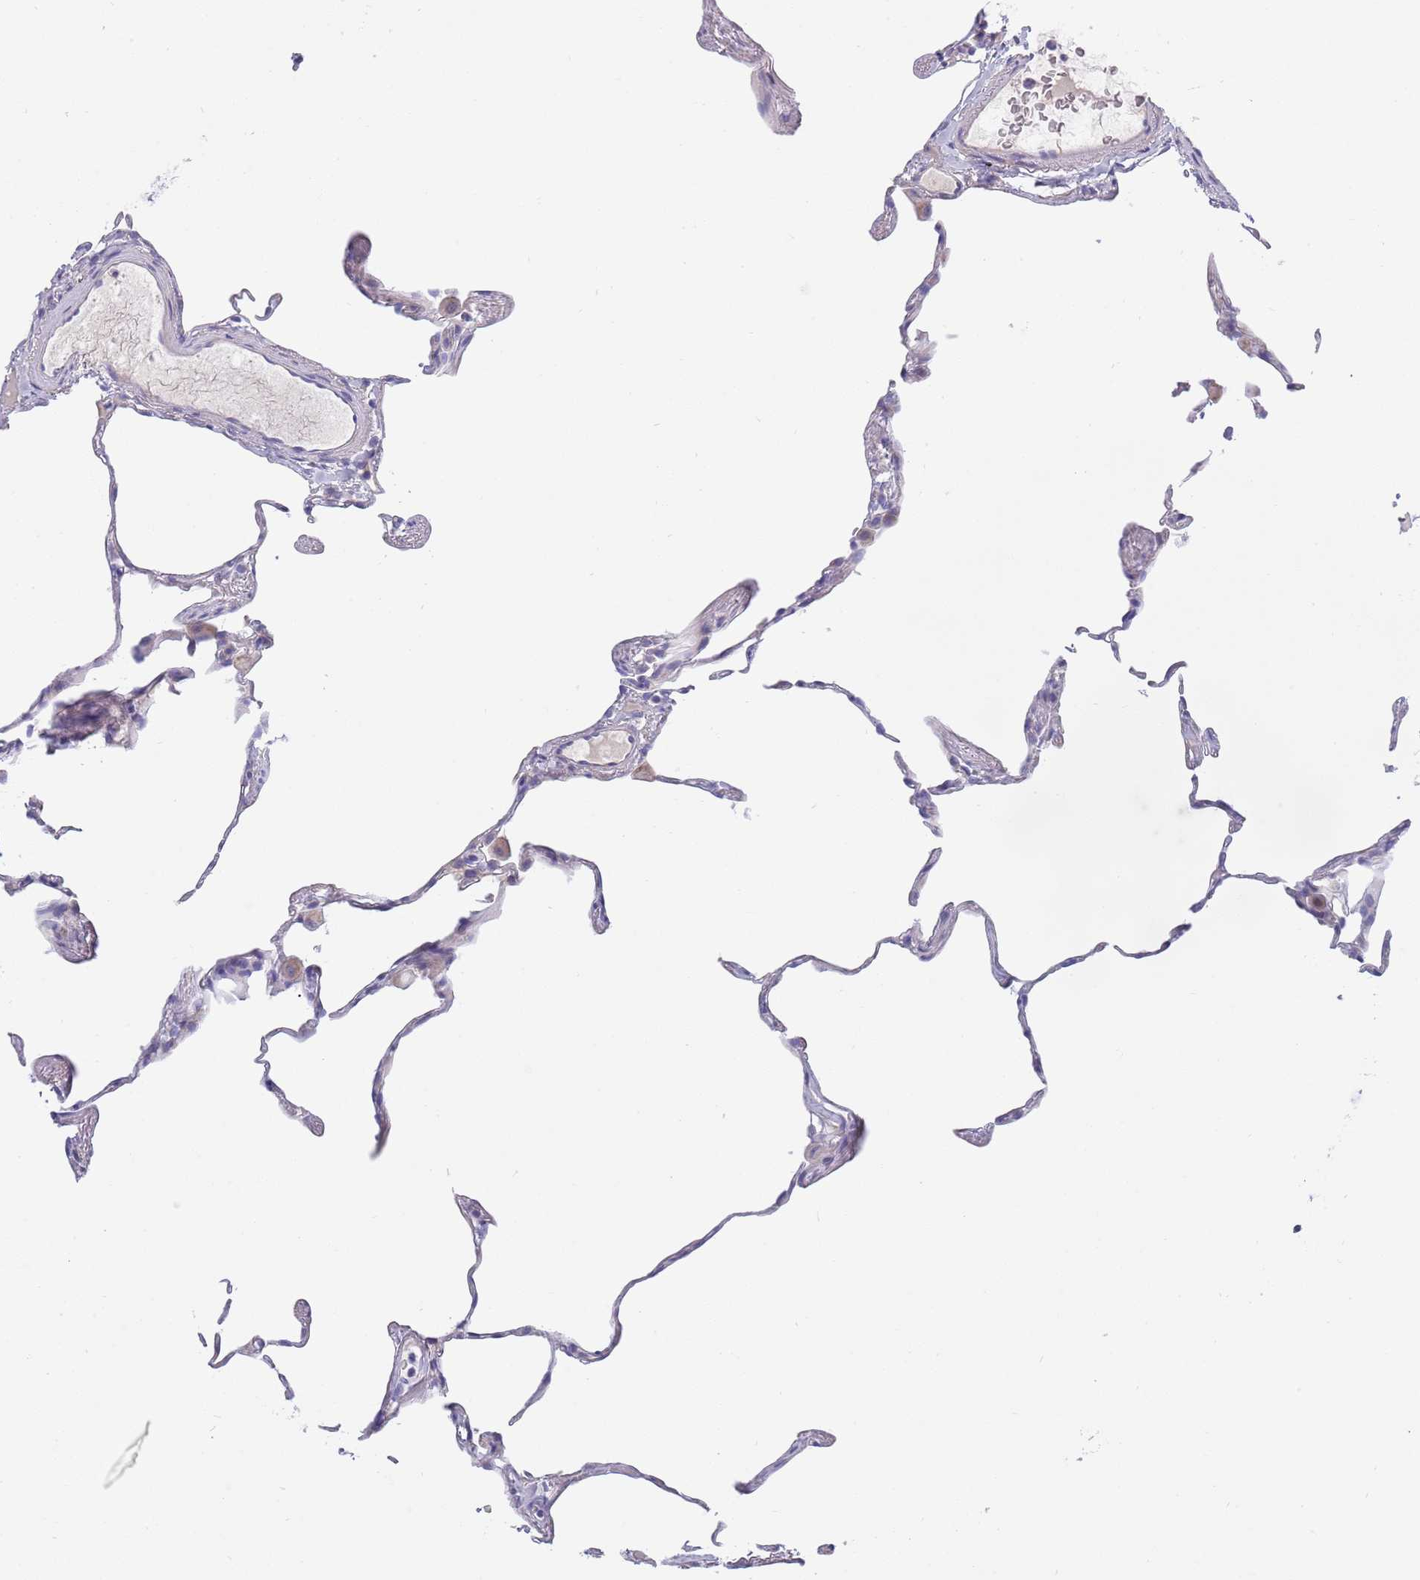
{"staining": {"intensity": "negative", "quantity": "none", "location": "none"}, "tissue": "lung", "cell_type": "Alveolar cells", "image_type": "normal", "snomed": [{"axis": "morphology", "description": "Normal tissue, NOS"}, {"axis": "topography", "description": "Lung"}], "caption": "IHC histopathology image of benign lung stained for a protein (brown), which demonstrates no positivity in alveolar cells.", "gene": "EMC8", "patient": {"sex": "female", "age": 57}}